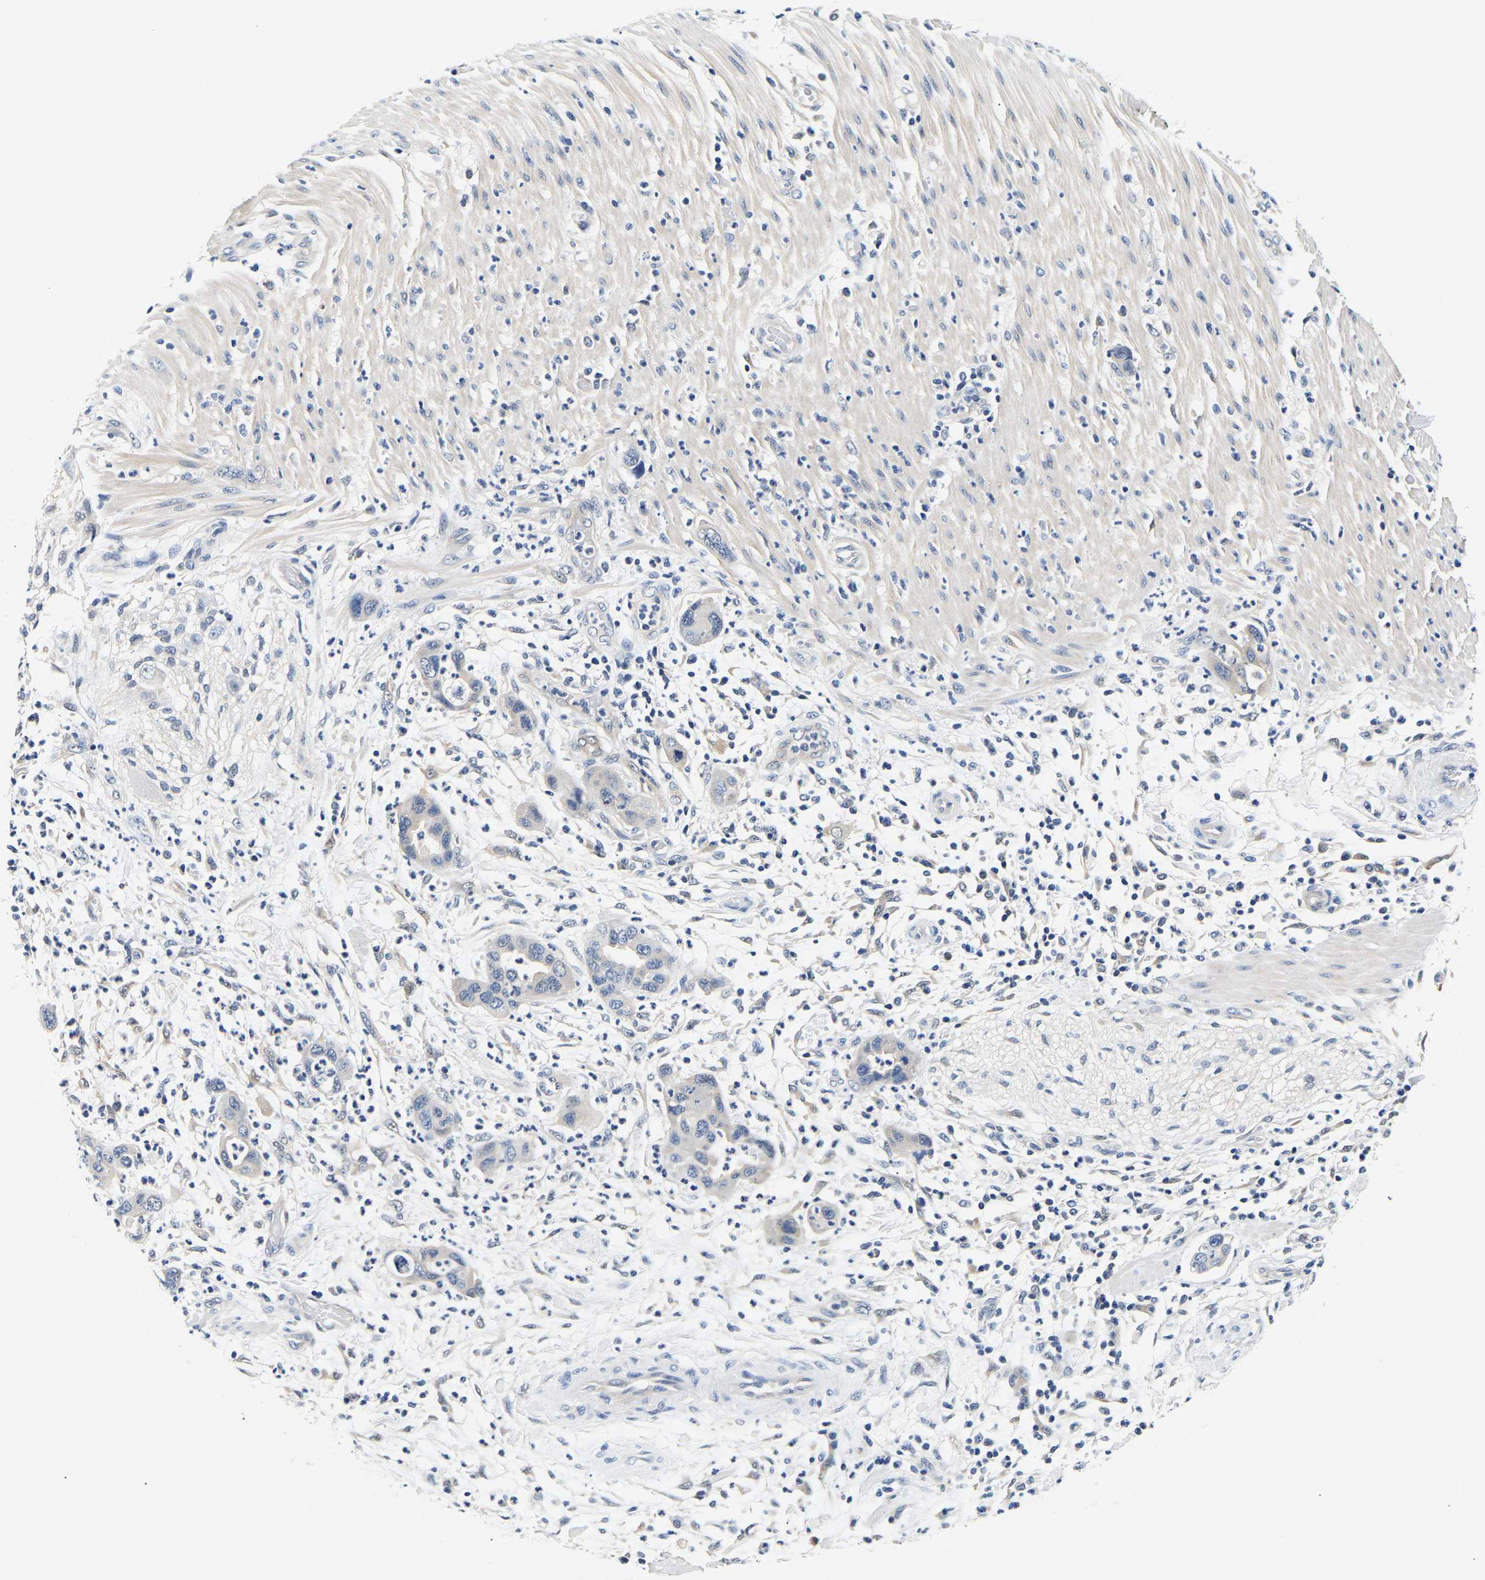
{"staining": {"intensity": "negative", "quantity": "none", "location": "none"}, "tissue": "pancreatic cancer", "cell_type": "Tumor cells", "image_type": "cancer", "snomed": [{"axis": "morphology", "description": "Adenocarcinoma, NOS"}, {"axis": "topography", "description": "Pancreas"}], "caption": "Adenocarcinoma (pancreatic) was stained to show a protein in brown. There is no significant expression in tumor cells.", "gene": "UCHL3", "patient": {"sex": "female", "age": 71}}